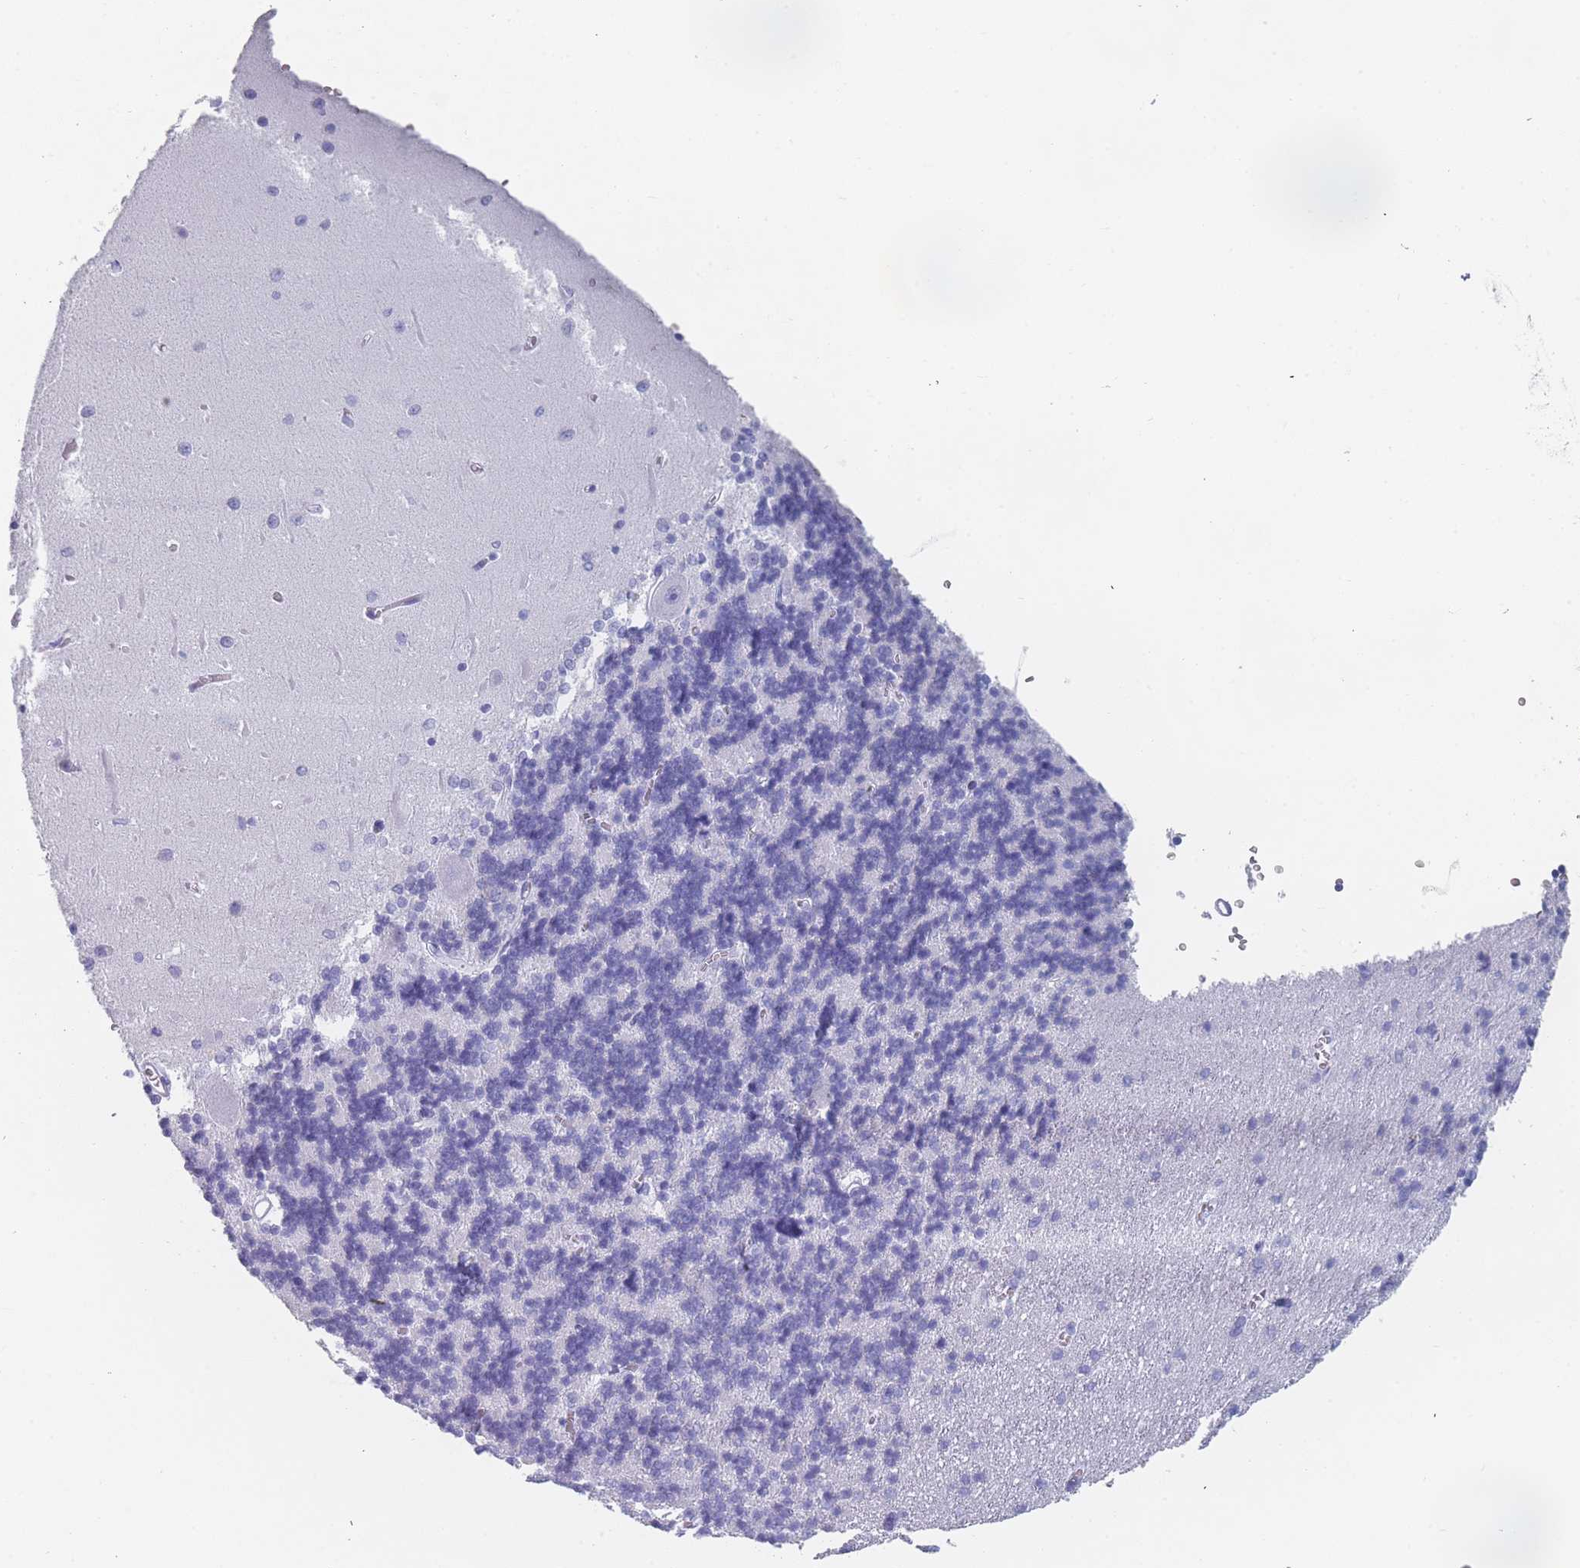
{"staining": {"intensity": "negative", "quantity": "none", "location": "none"}, "tissue": "cerebellum", "cell_type": "Cells in granular layer", "image_type": "normal", "snomed": [{"axis": "morphology", "description": "Normal tissue, NOS"}, {"axis": "topography", "description": "Cerebellum"}], "caption": "Human cerebellum stained for a protein using immunohistochemistry displays no expression in cells in granular layer.", "gene": "OR5D16", "patient": {"sex": "male", "age": 37}}